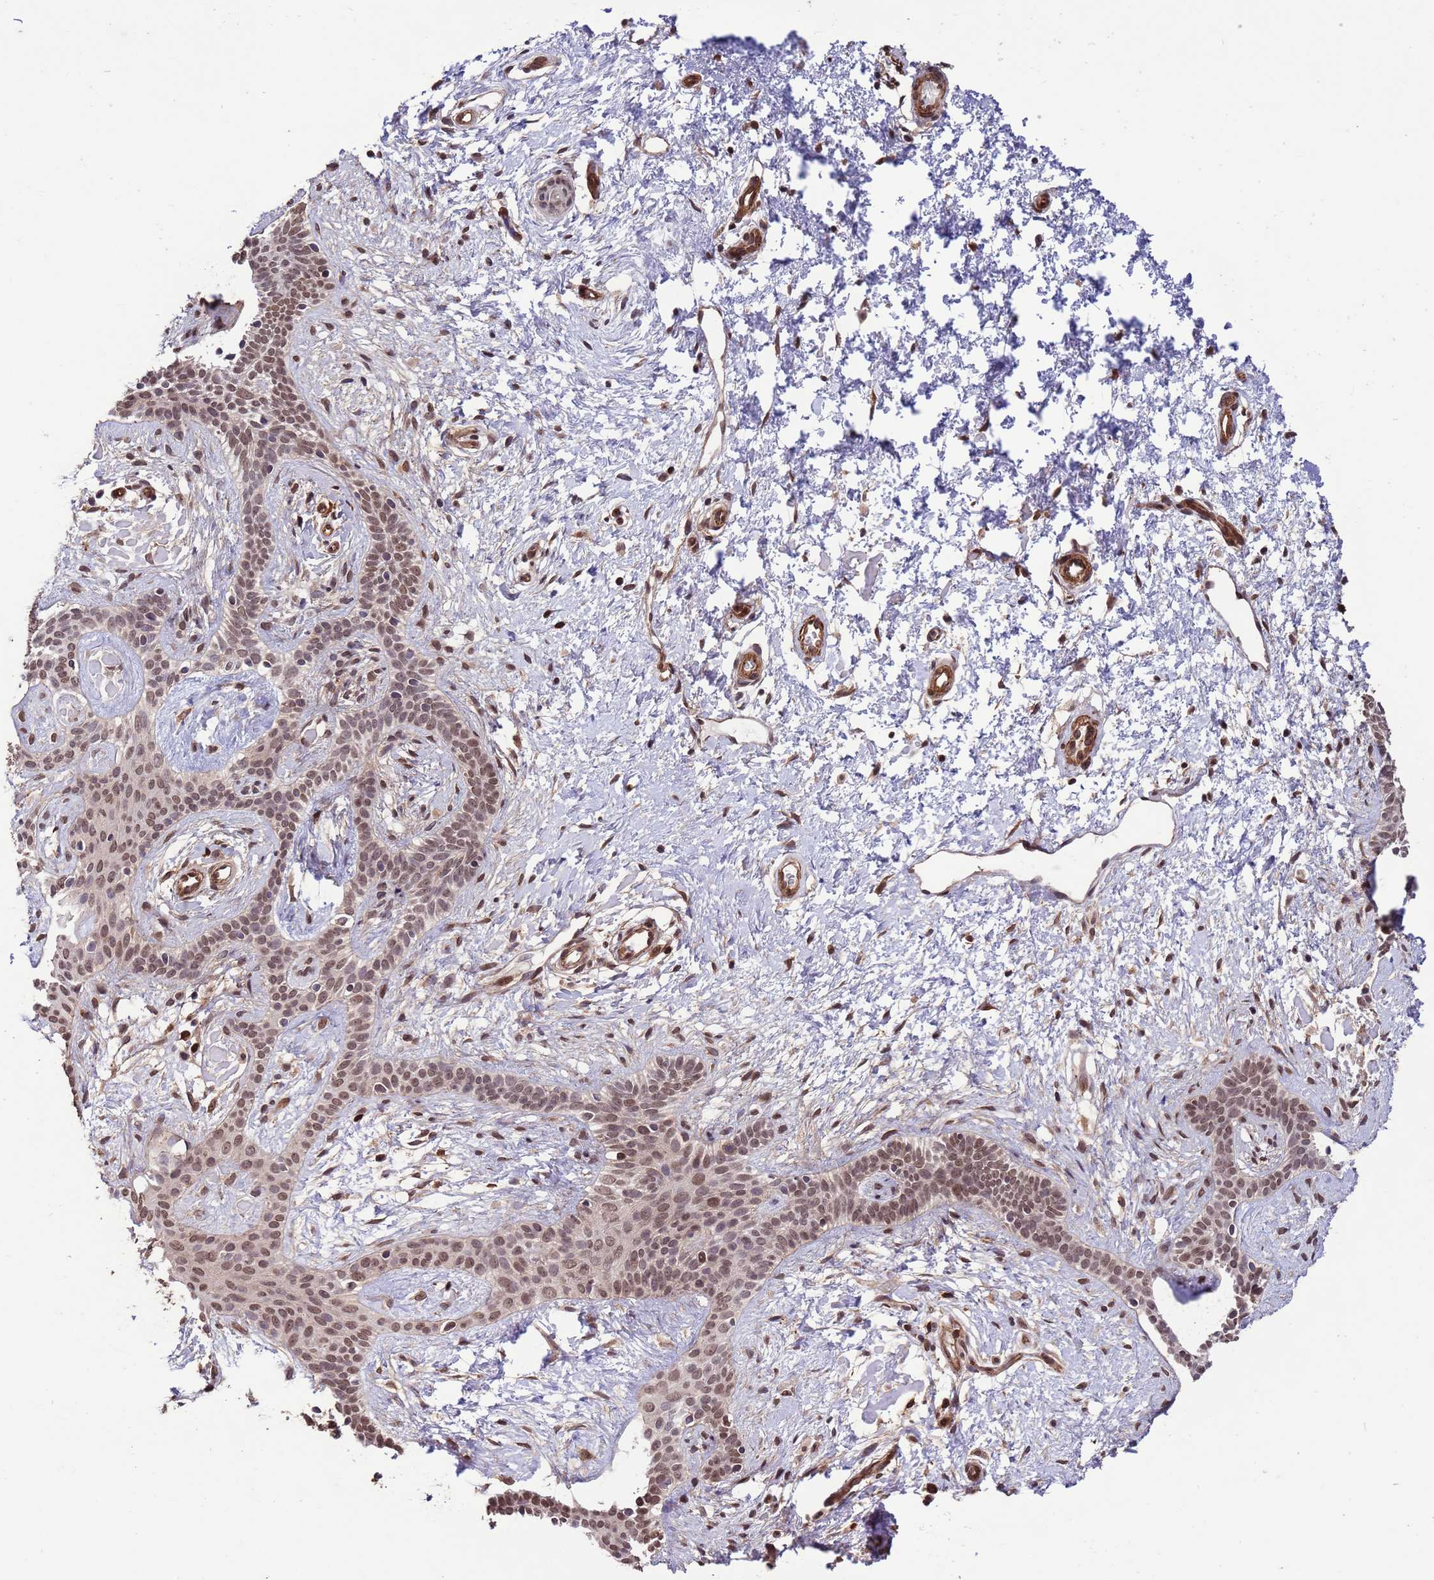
{"staining": {"intensity": "moderate", "quantity": ">75%", "location": "nuclear"}, "tissue": "skin cancer", "cell_type": "Tumor cells", "image_type": "cancer", "snomed": [{"axis": "morphology", "description": "Basal cell carcinoma"}, {"axis": "topography", "description": "Skin"}], "caption": "Immunohistochemical staining of human basal cell carcinoma (skin) shows moderate nuclear protein expression in about >75% of tumor cells.", "gene": "VSTM4", "patient": {"sex": "male", "age": 78}}